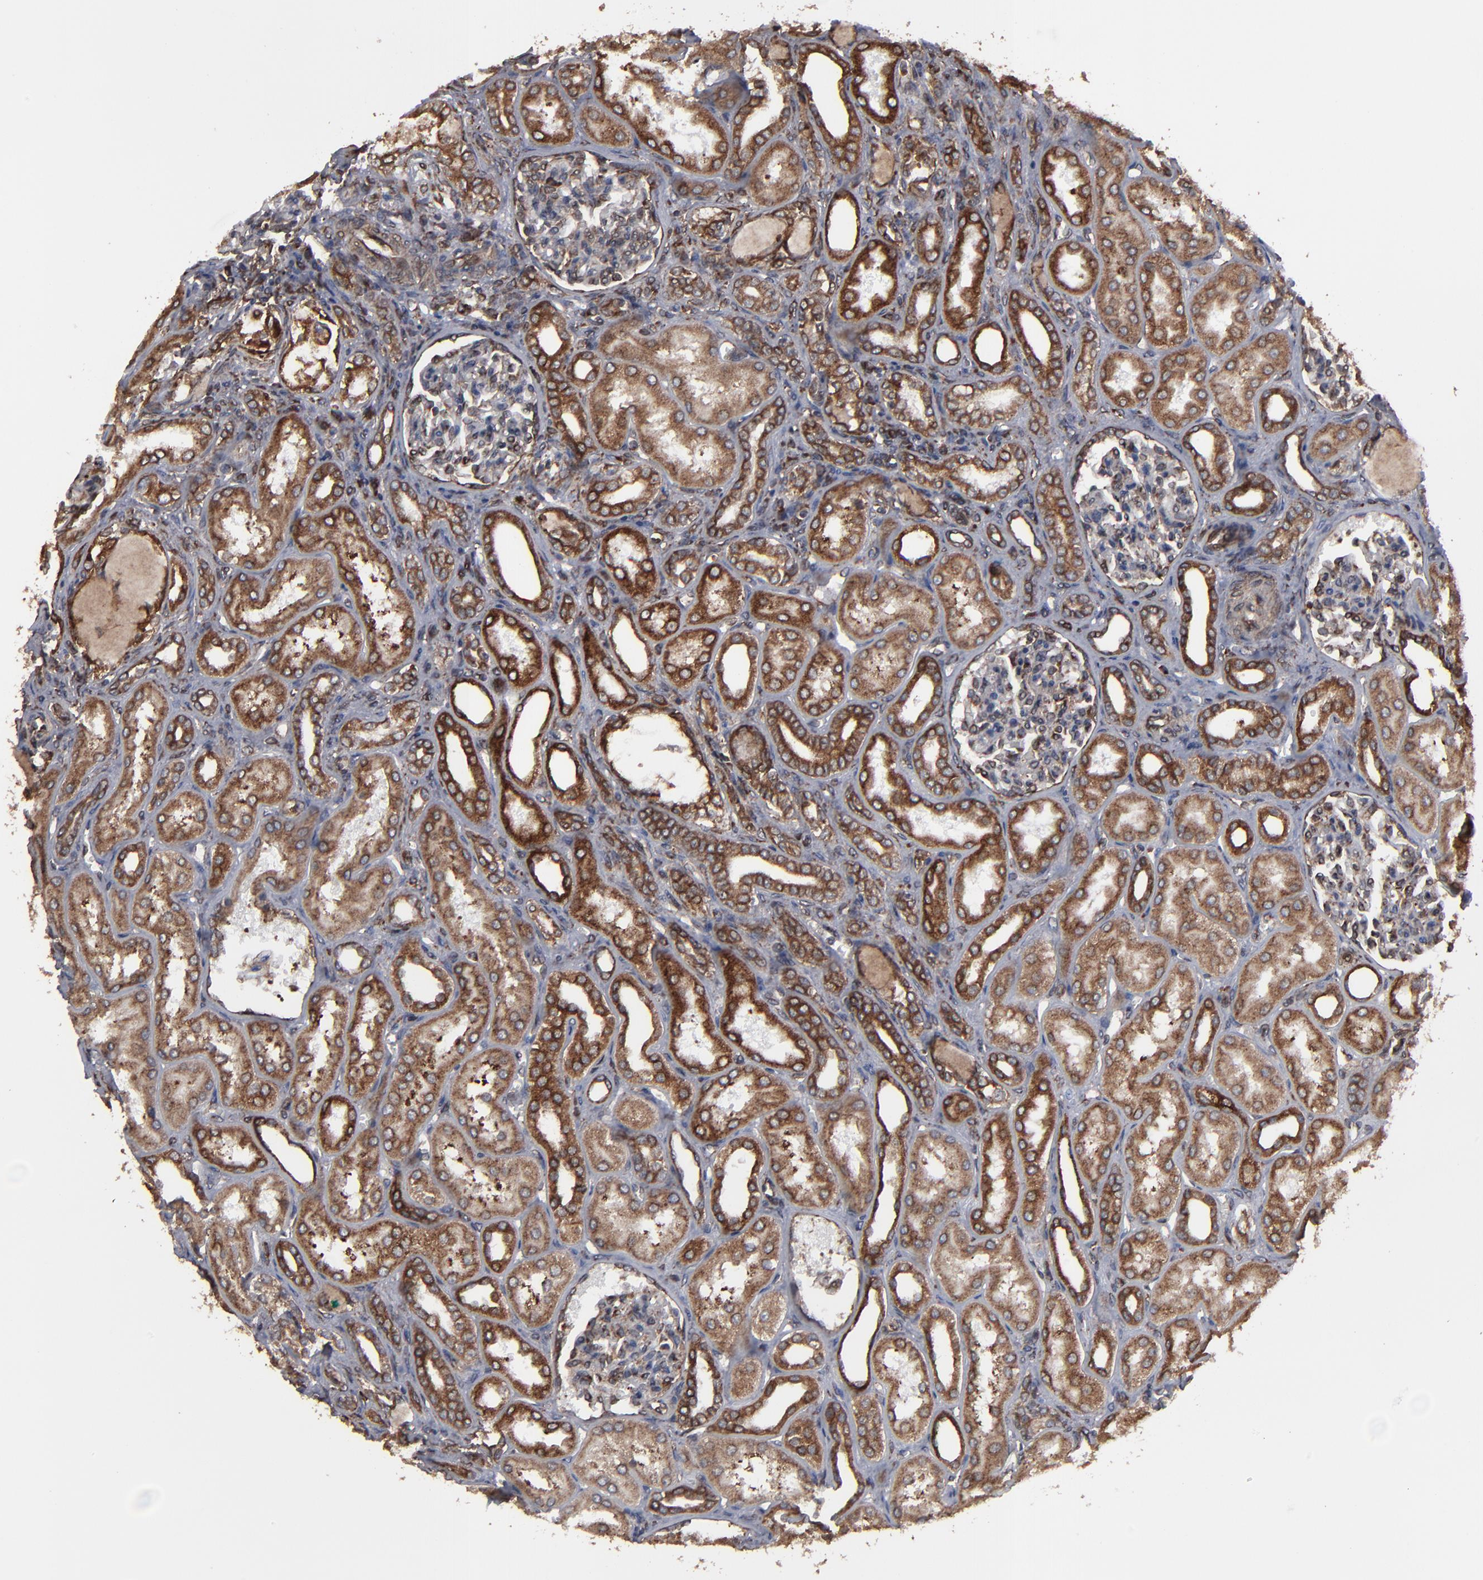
{"staining": {"intensity": "moderate", "quantity": "25%-75%", "location": "cytoplasmic/membranous"}, "tissue": "kidney", "cell_type": "Cells in glomeruli", "image_type": "normal", "snomed": [{"axis": "morphology", "description": "Normal tissue, NOS"}, {"axis": "topography", "description": "Kidney"}], "caption": "Normal kidney reveals moderate cytoplasmic/membranous positivity in about 25%-75% of cells in glomeruli.", "gene": "CNIH1", "patient": {"sex": "male", "age": 7}}